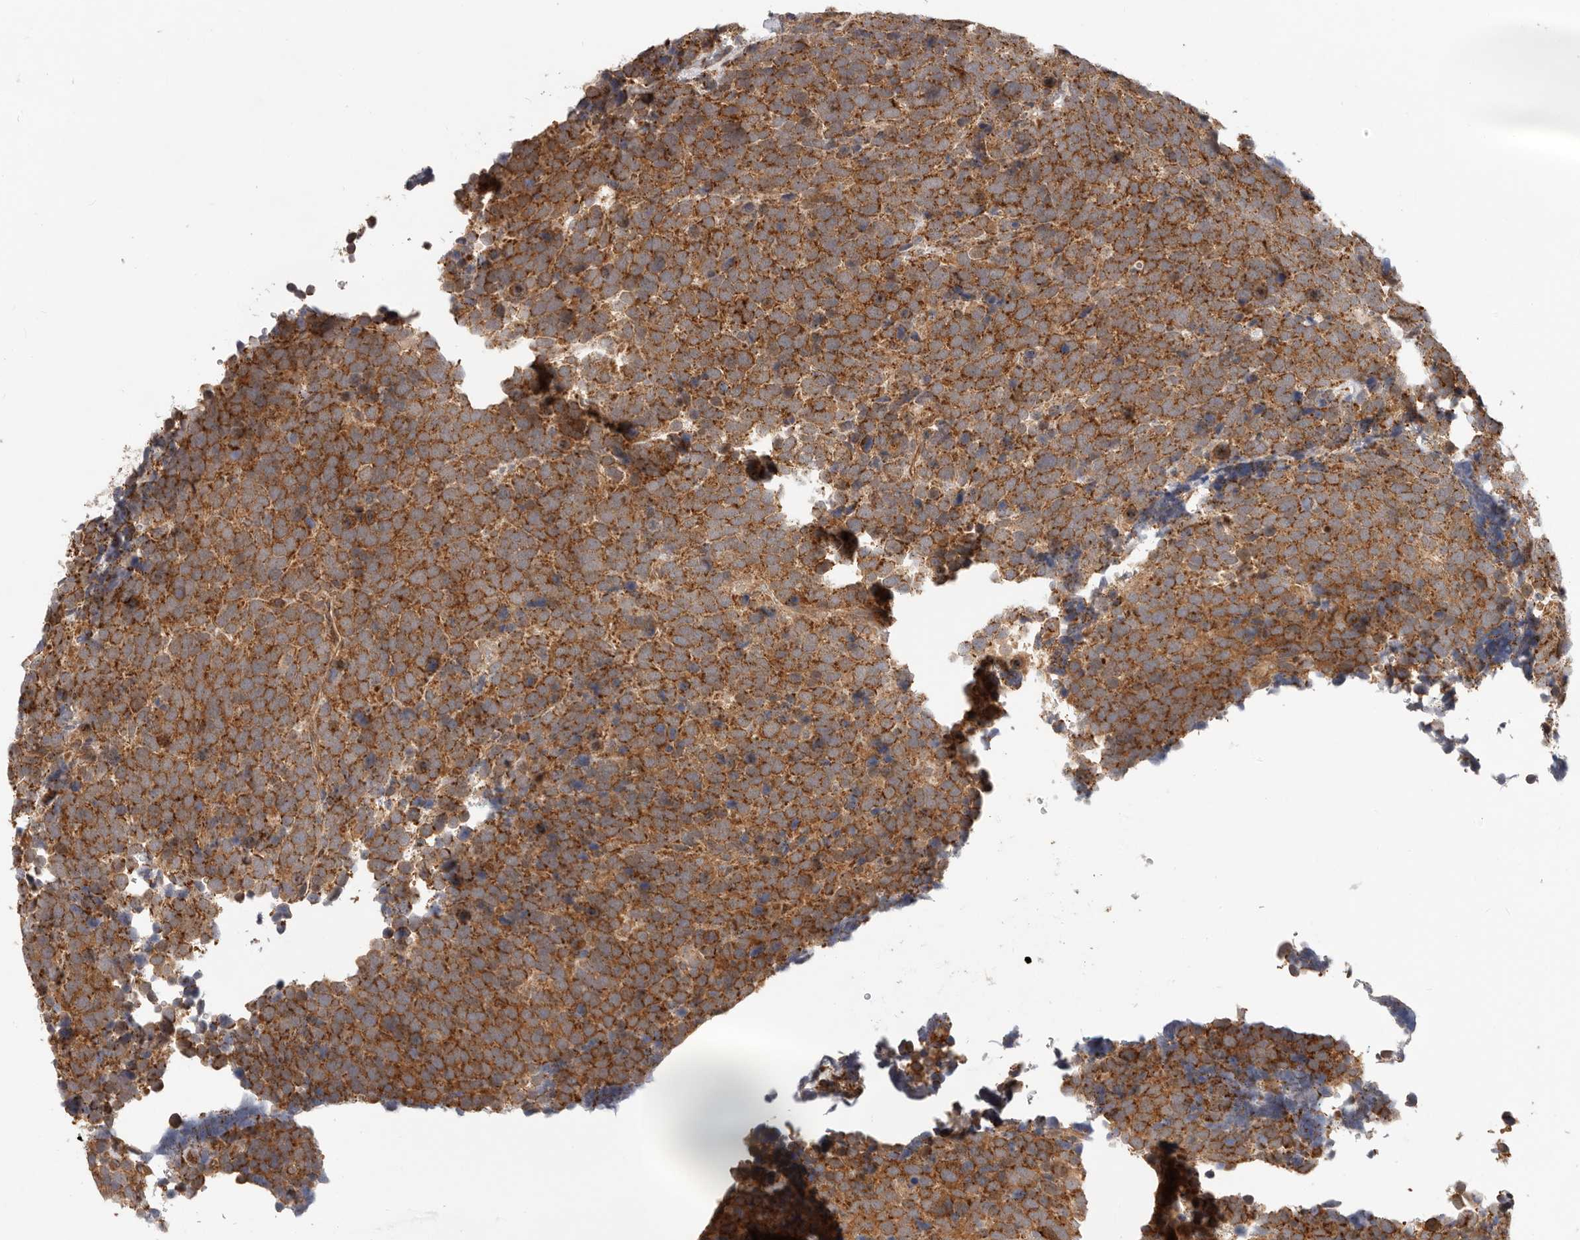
{"staining": {"intensity": "moderate", "quantity": ">75%", "location": "cytoplasmic/membranous"}, "tissue": "urothelial cancer", "cell_type": "Tumor cells", "image_type": "cancer", "snomed": [{"axis": "morphology", "description": "Urothelial carcinoma, High grade"}, {"axis": "topography", "description": "Urinary bladder"}], "caption": "High-grade urothelial carcinoma stained with IHC displays moderate cytoplasmic/membranous expression in approximately >75% of tumor cells. Immunohistochemistry stains the protein in brown and the nuclei are stained blue.", "gene": "USP49", "patient": {"sex": "female", "age": 82}}